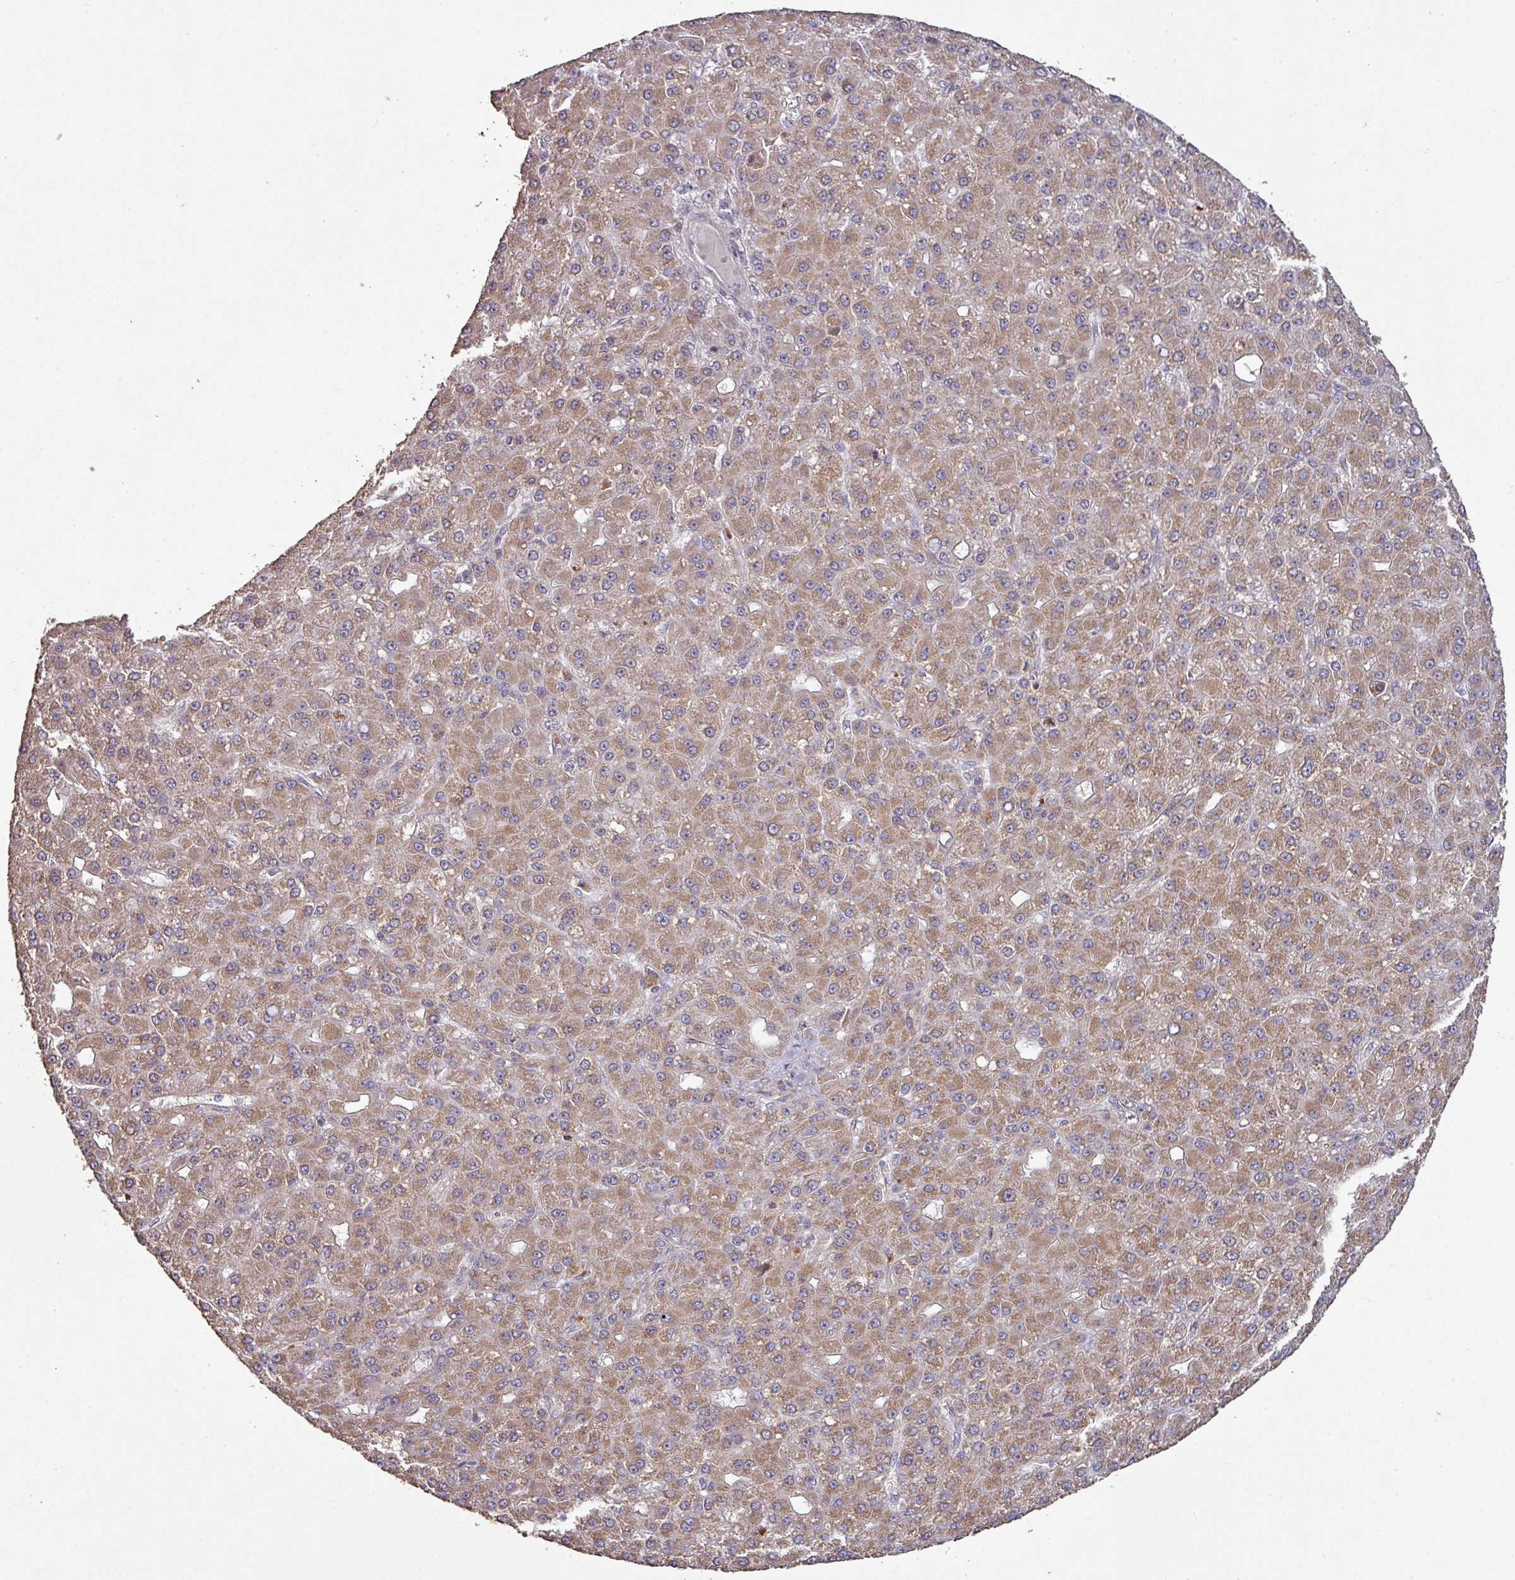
{"staining": {"intensity": "moderate", "quantity": ">75%", "location": "cytoplasmic/membranous"}, "tissue": "liver cancer", "cell_type": "Tumor cells", "image_type": "cancer", "snomed": [{"axis": "morphology", "description": "Carcinoma, Hepatocellular, NOS"}, {"axis": "topography", "description": "Liver"}], "caption": "Liver cancer (hepatocellular carcinoma) stained with a brown dye reveals moderate cytoplasmic/membranous positive positivity in approximately >75% of tumor cells.", "gene": "RPL23A", "patient": {"sex": "male", "age": 67}}